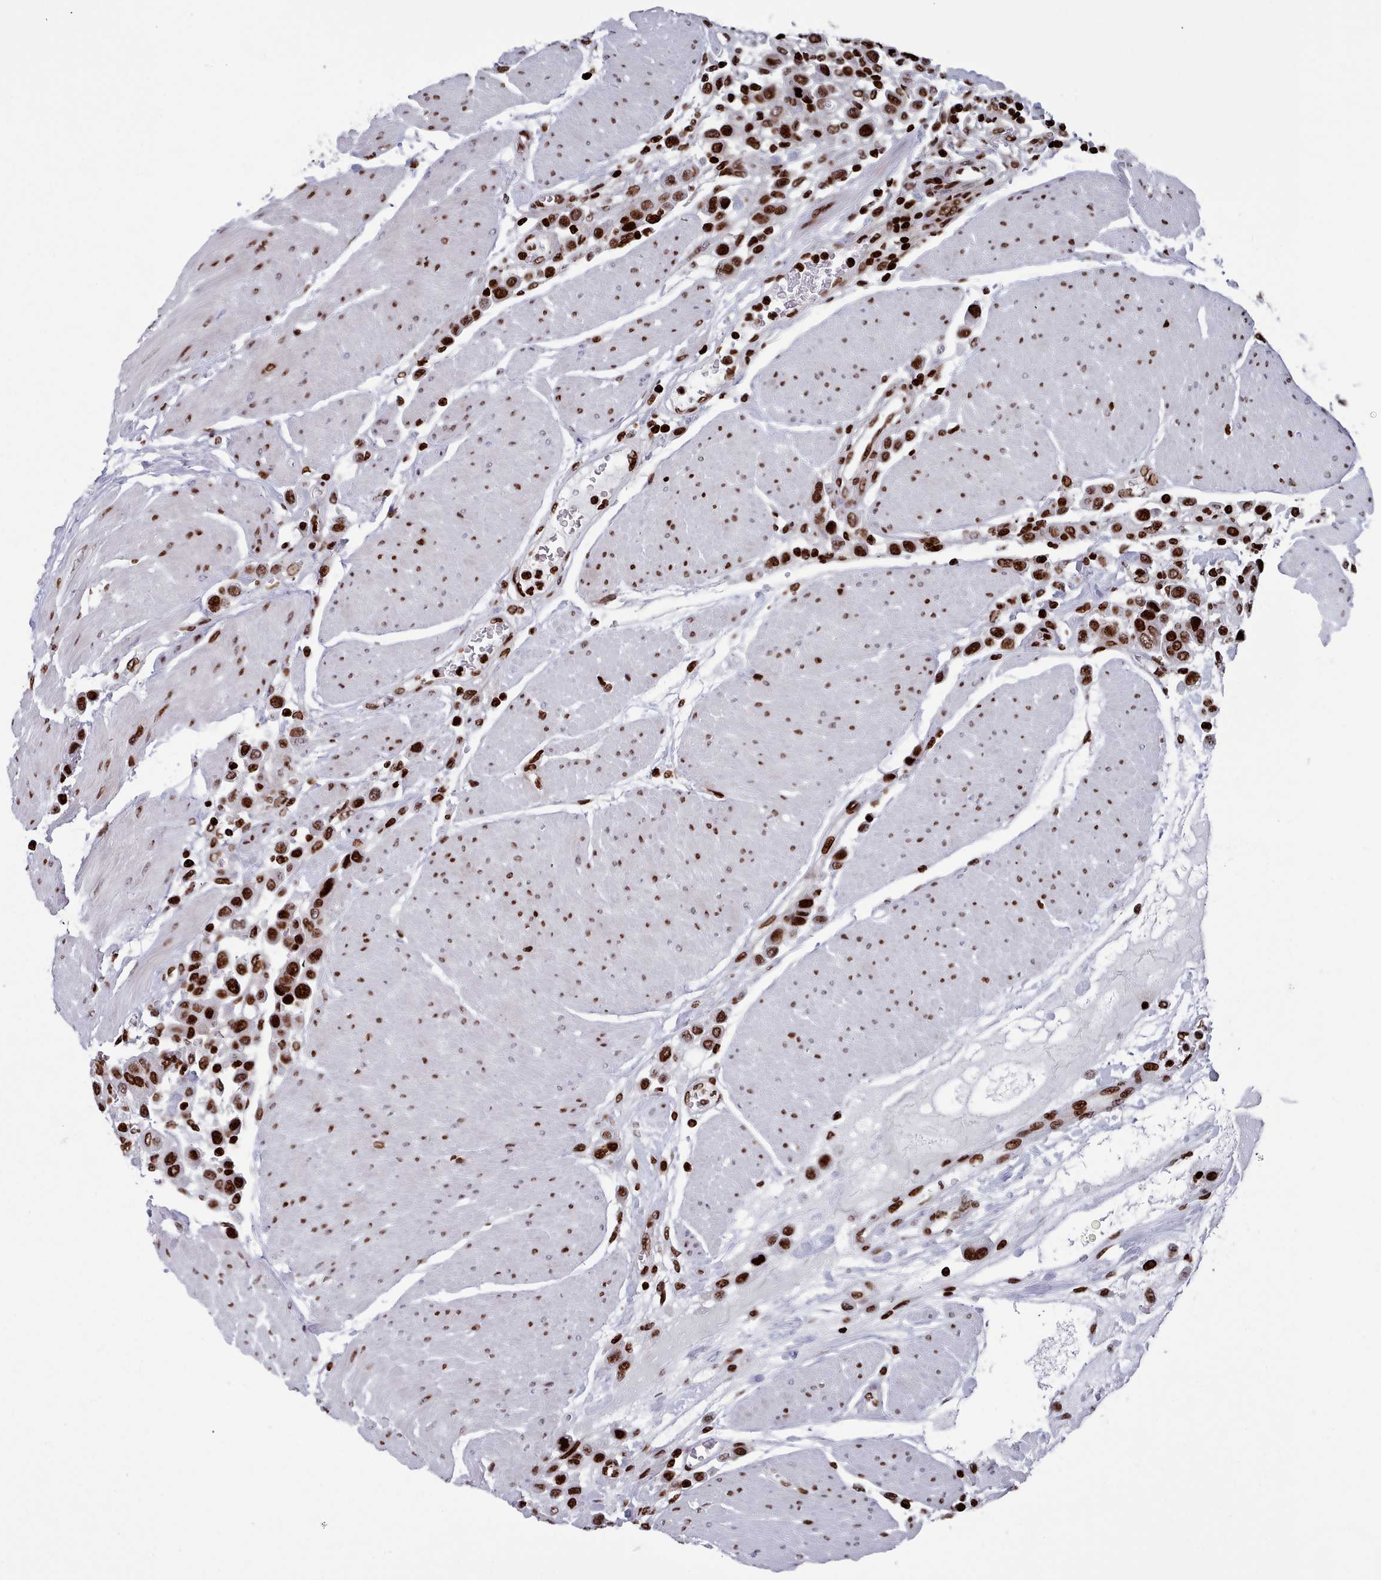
{"staining": {"intensity": "strong", "quantity": ">75%", "location": "nuclear"}, "tissue": "urothelial cancer", "cell_type": "Tumor cells", "image_type": "cancer", "snomed": [{"axis": "morphology", "description": "Urothelial carcinoma, High grade"}, {"axis": "topography", "description": "Urinary bladder"}], "caption": "A histopathology image of human urothelial carcinoma (high-grade) stained for a protein shows strong nuclear brown staining in tumor cells.", "gene": "PCDHB12", "patient": {"sex": "male", "age": 50}}